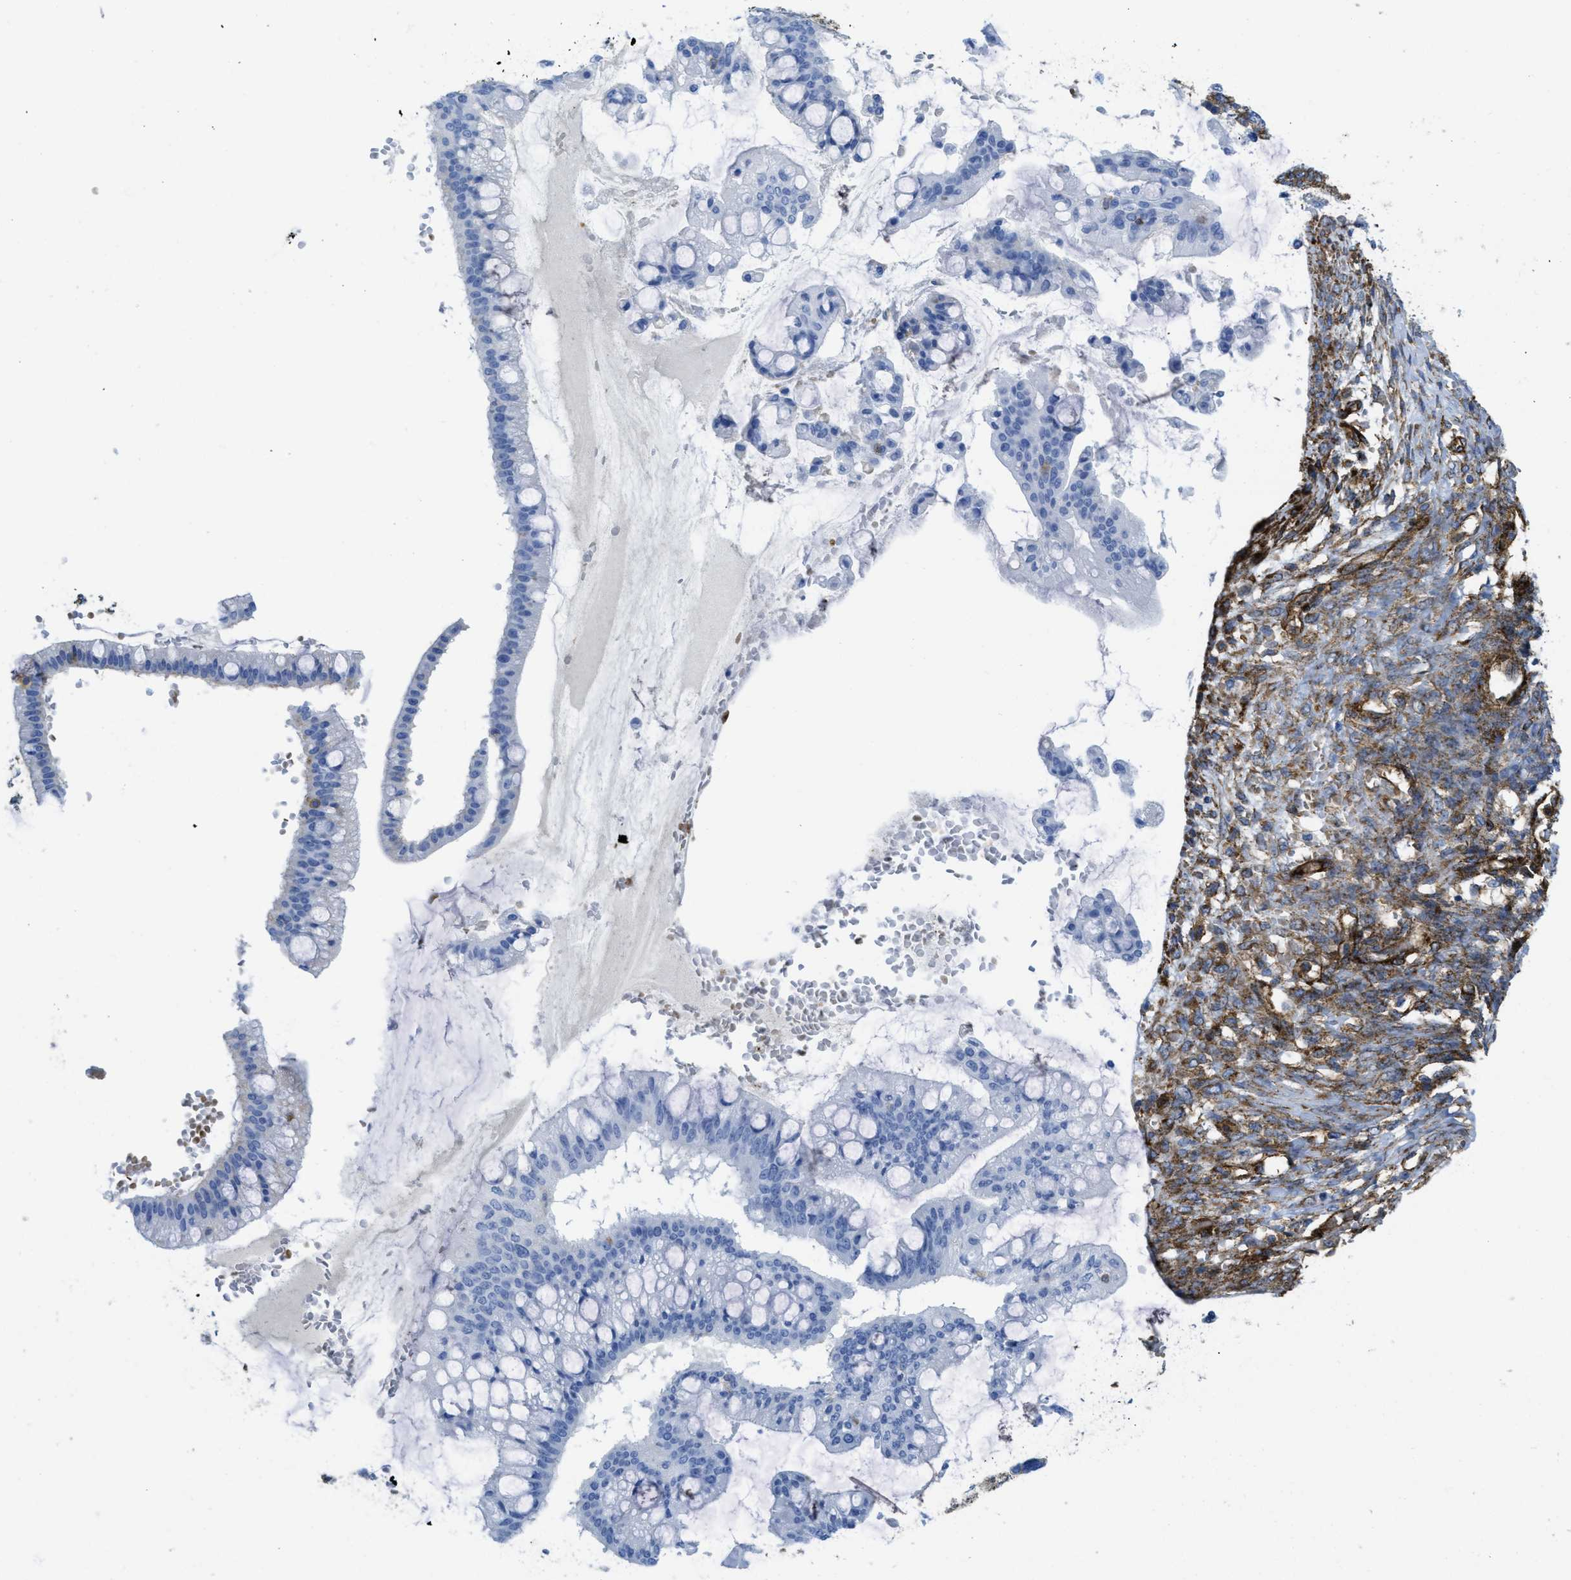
{"staining": {"intensity": "negative", "quantity": "none", "location": "none"}, "tissue": "ovarian cancer", "cell_type": "Tumor cells", "image_type": "cancer", "snomed": [{"axis": "morphology", "description": "Cystadenocarcinoma, mucinous, NOS"}, {"axis": "topography", "description": "Ovary"}], "caption": "The image shows no significant staining in tumor cells of ovarian cancer (mucinous cystadenocarcinoma).", "gene": "HIP1", "patient": {"sex": "female", "age": 73}}